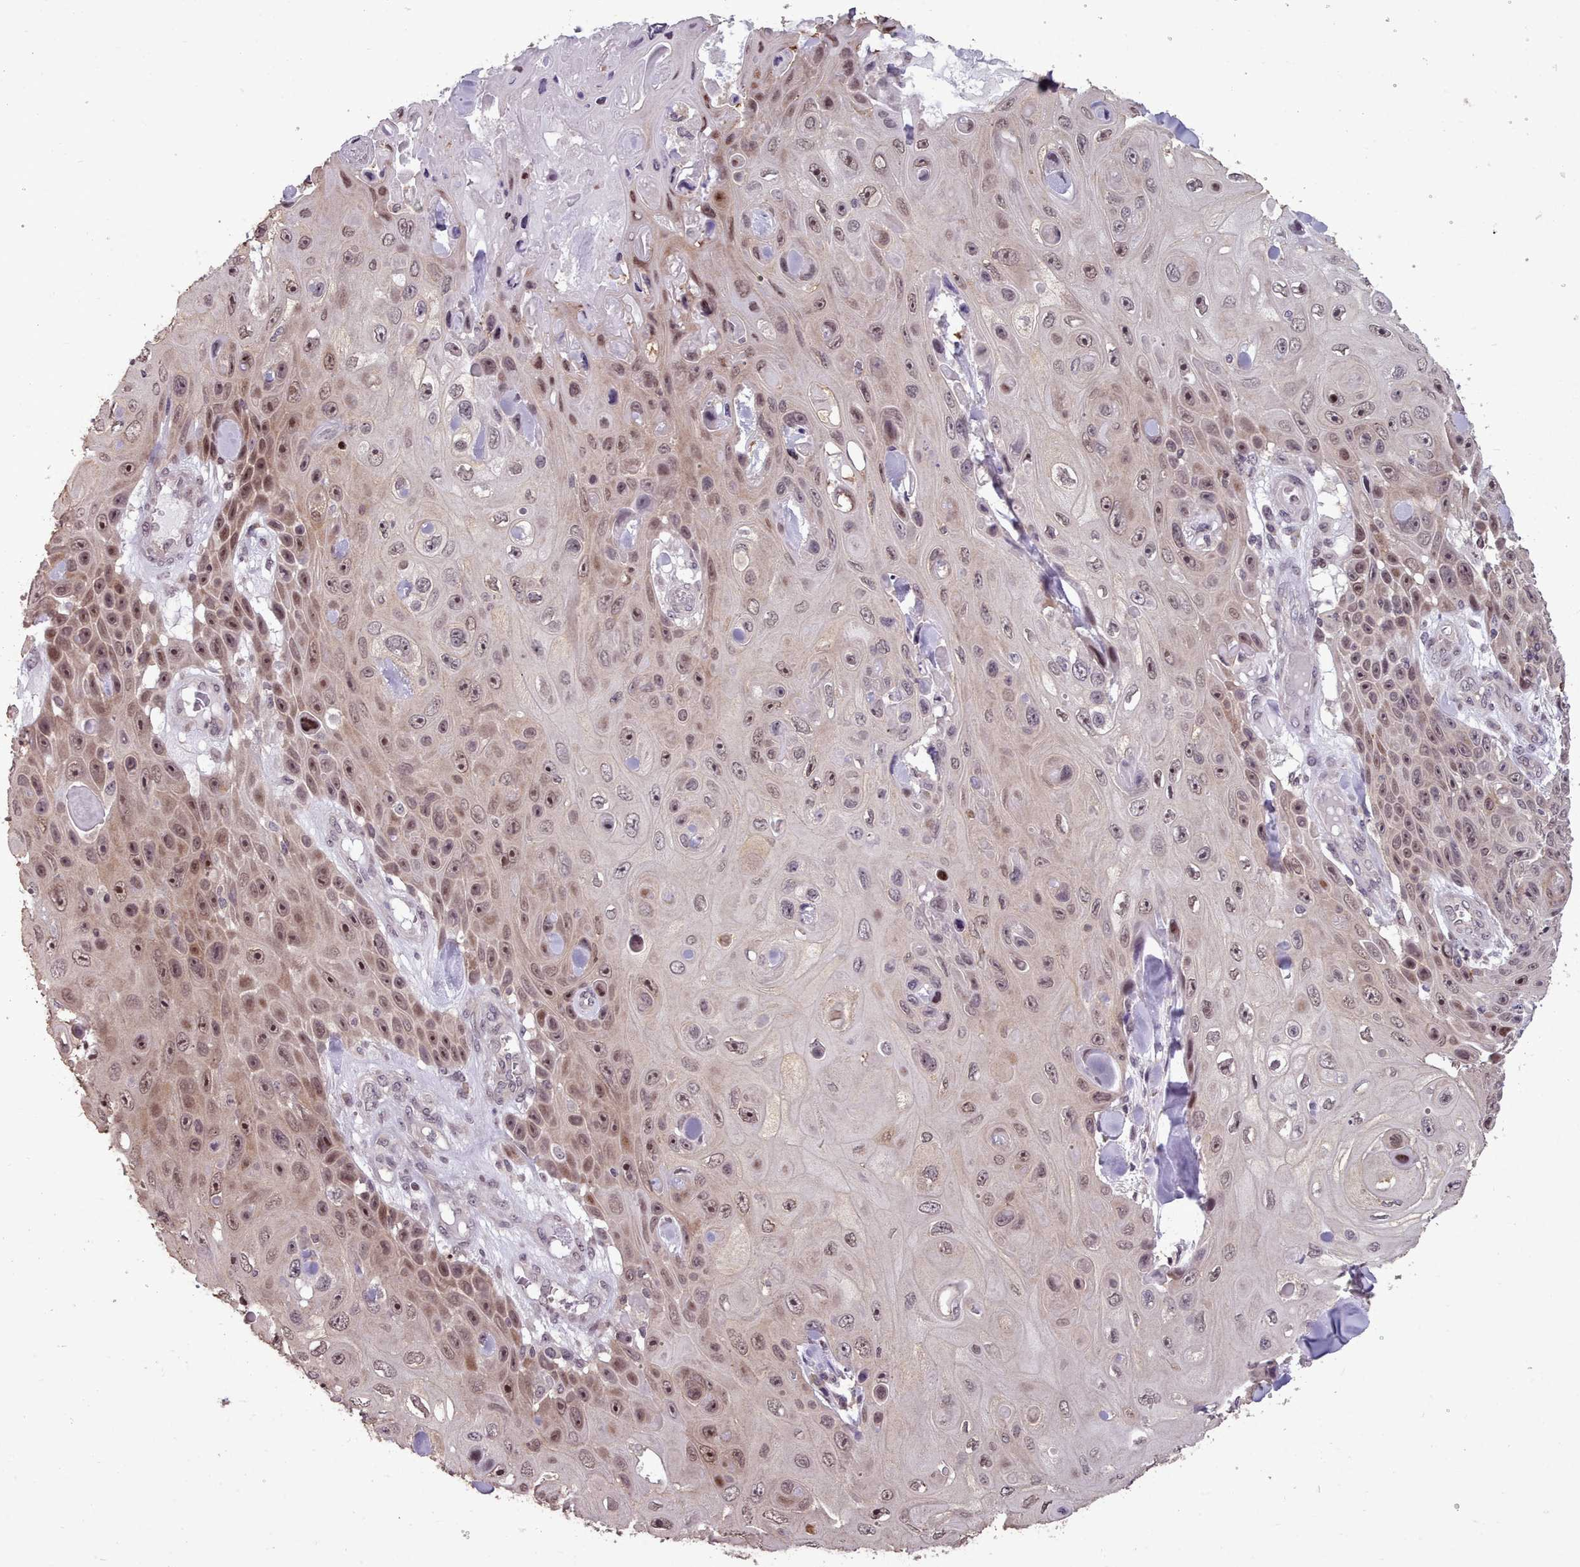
{"staining": {"intensity": "moderate", "quantity": ">75%", "location": "nuclear"}, "tissue": "skin cancer", "cell_type": "Tumor cells", "image_type": "cancer", "snomed": [{"axis": "morphology", "description": "Squamous cell carcinoma, NOS"}, {"axis": "topography", "description": "Skin"}], "caption": "Immunohistochemistry staining of skin squamous cell carcinoma, which reveals medium levels of moderate nuclear positivity in approximately >75% of tumor cells indicating moderate nuclear protein expression. The staining was performed using DAB (brown) for protein detection and nuclei were counterstained in hematoxylin (blue).", "gene": "ENSA", "patient": {"sex": "male", "age": 82}}